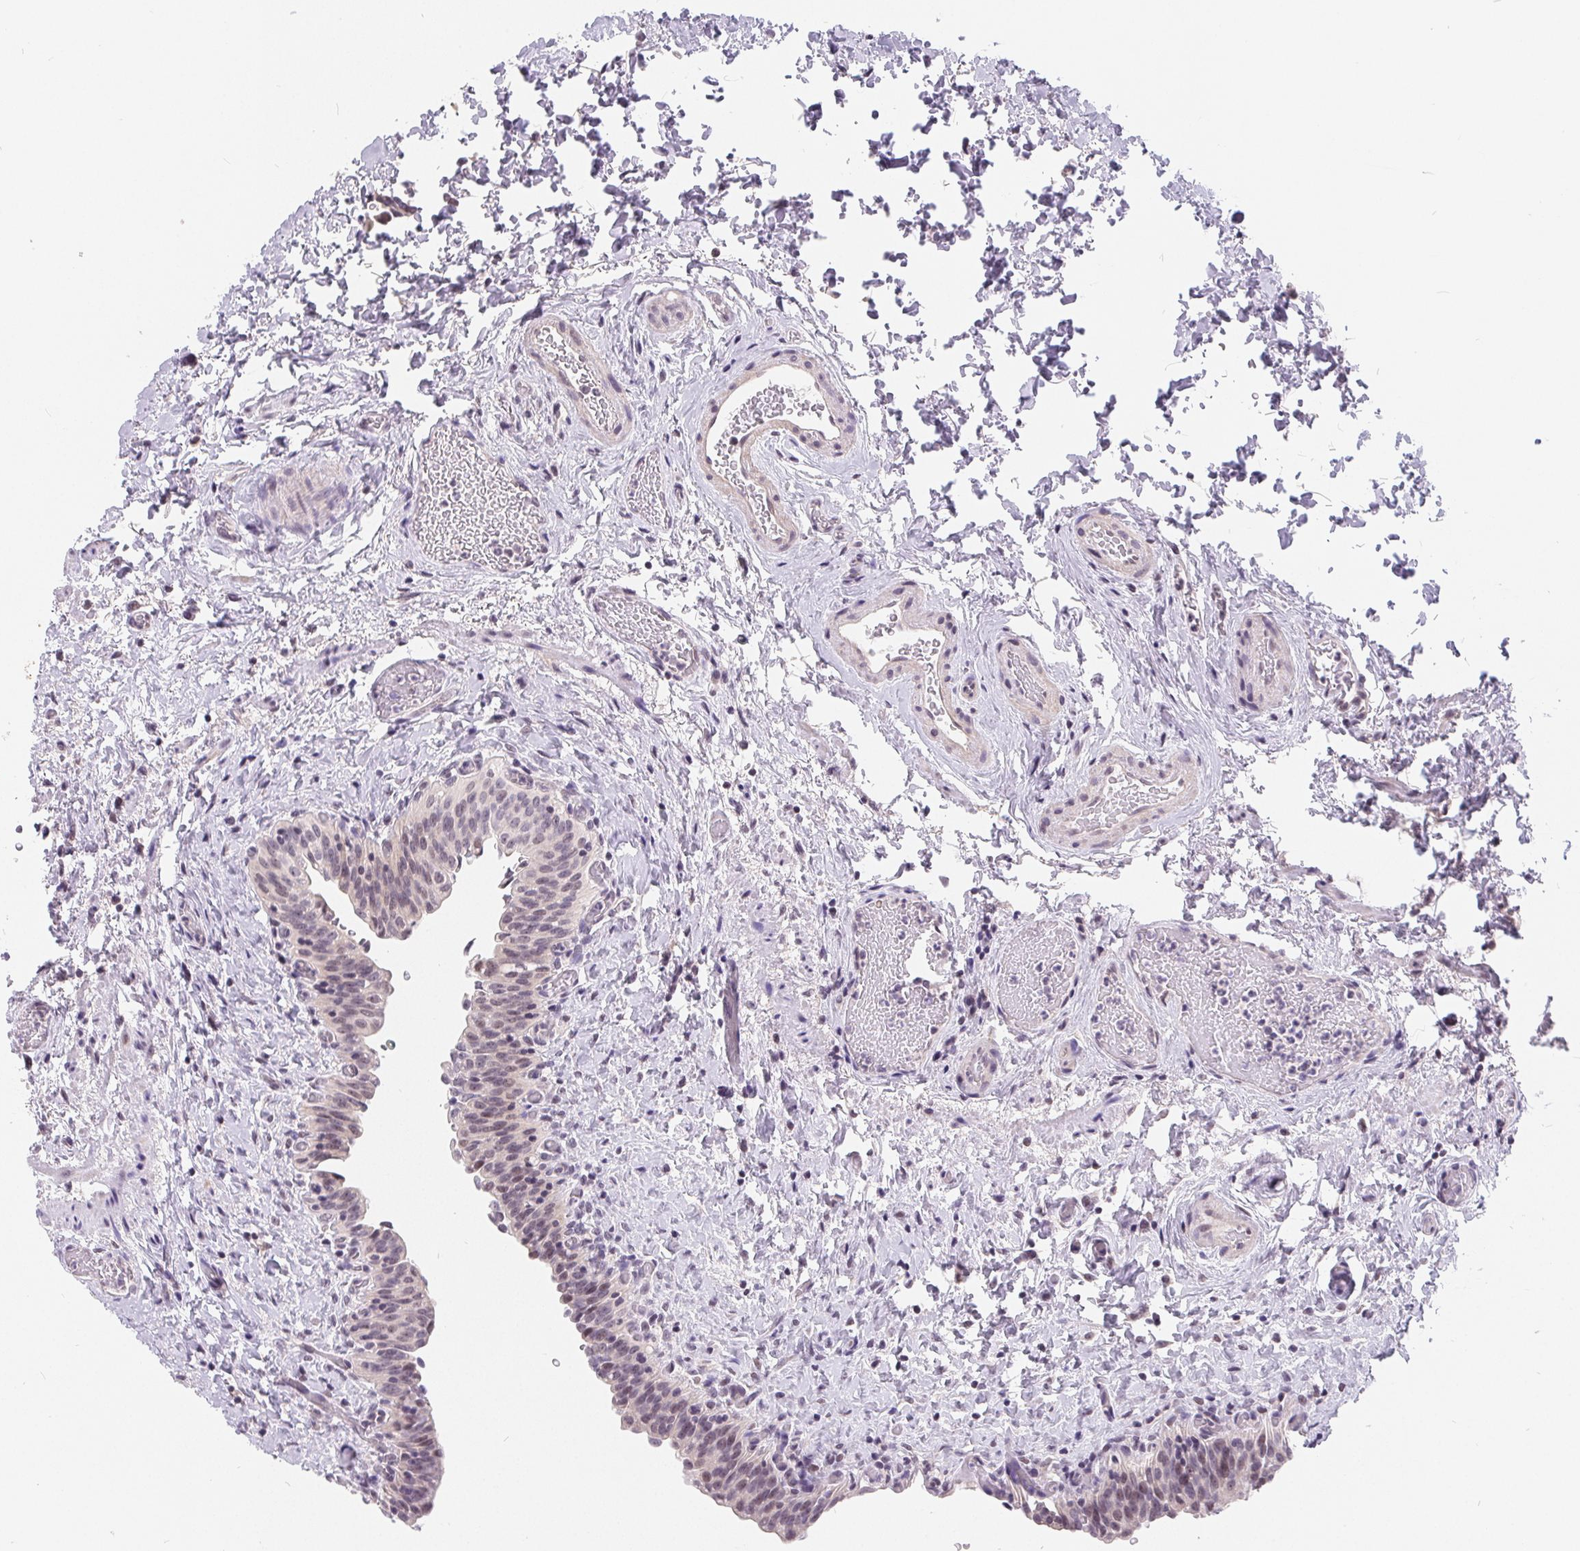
{"staining": {"intensity": "moderate", "quantity": "<25%", "location": "nuclear"}, "tissue": "urinary bladder", "cell_type": "Urothelial cells", "image_type": "normal", "snomed": [{"axis": "morphology", "description": "Normal tissue, NOS"}, {"axis": "topography", "description": "Urinary bladder"}], "caption": "Immunohistochemical staining of benign human urinary bladder shows moderate nuclear protein expression in about <25% of urothelial cells. (Brightfield microscopy of DAB IHC at high magnification).", "gene": "LCA5L", "patient": {"sex": "male", "age": 56}}